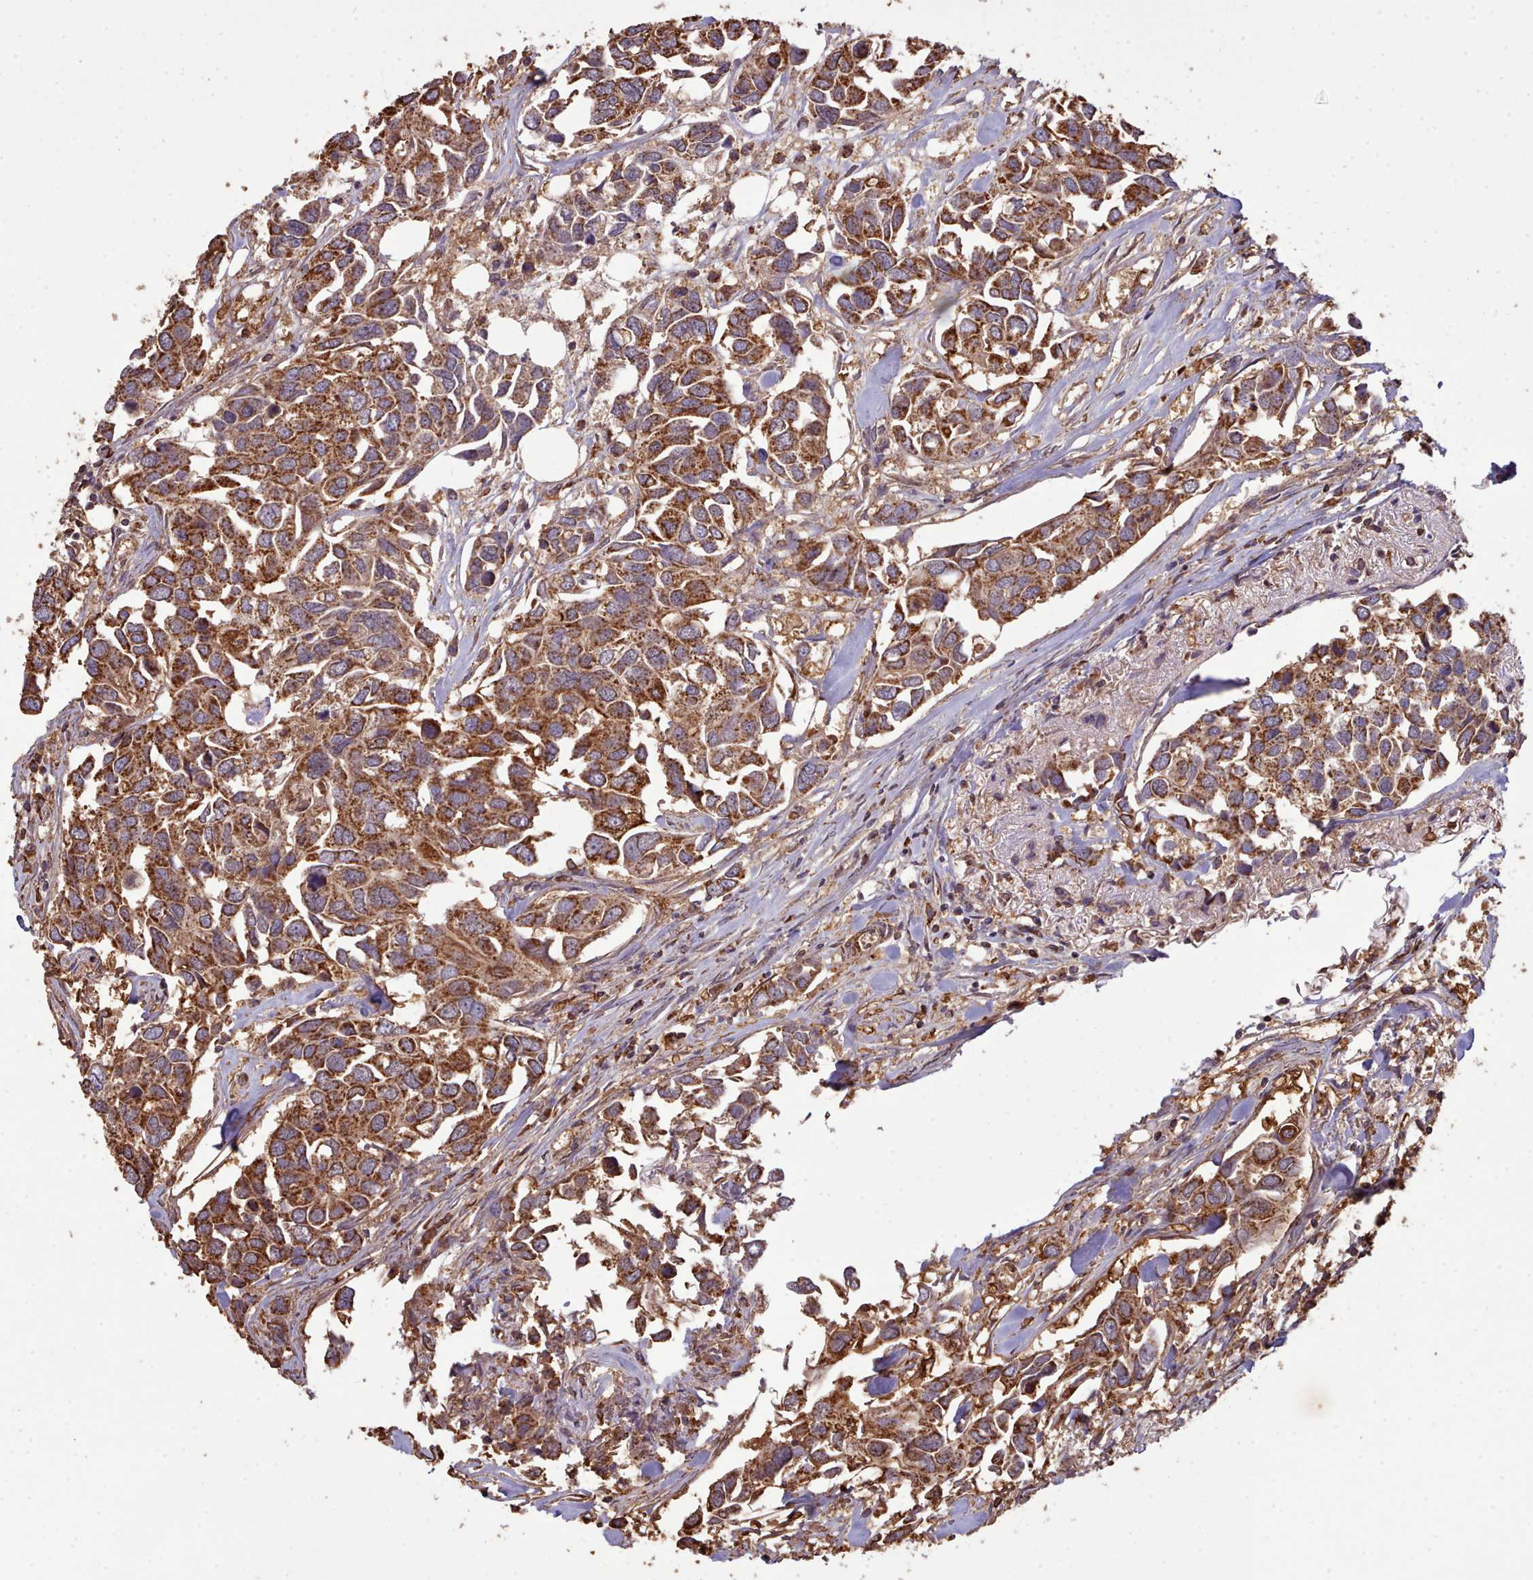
{"staining": {"intensity": "strong", "quantity": ">75%", "location": "cytoplasmic/membranous"}, "tissue": "breast cancer", "cell_type": "Tumor cells", "image_type": "cancer", "snomed": [{"axis": "morphology", "description": "Duct carcinoma"}, {"axis": "topography", "description": "Breast"}], "caption": "IHC staining of breast cancer, which displays high levels of strong cytoplasmic/membranous expression in approximately >75% of tumor cells indicating strong cytoplasmic/membranous protein positivity. The staining was performed using DAB (3,3'-diaminobenzidine) (brown) for protein detection and nuclei were counterstained in hematoxylin (blue).", "gene": "METRN", "patient": {"sex": "female", "age": 83}}